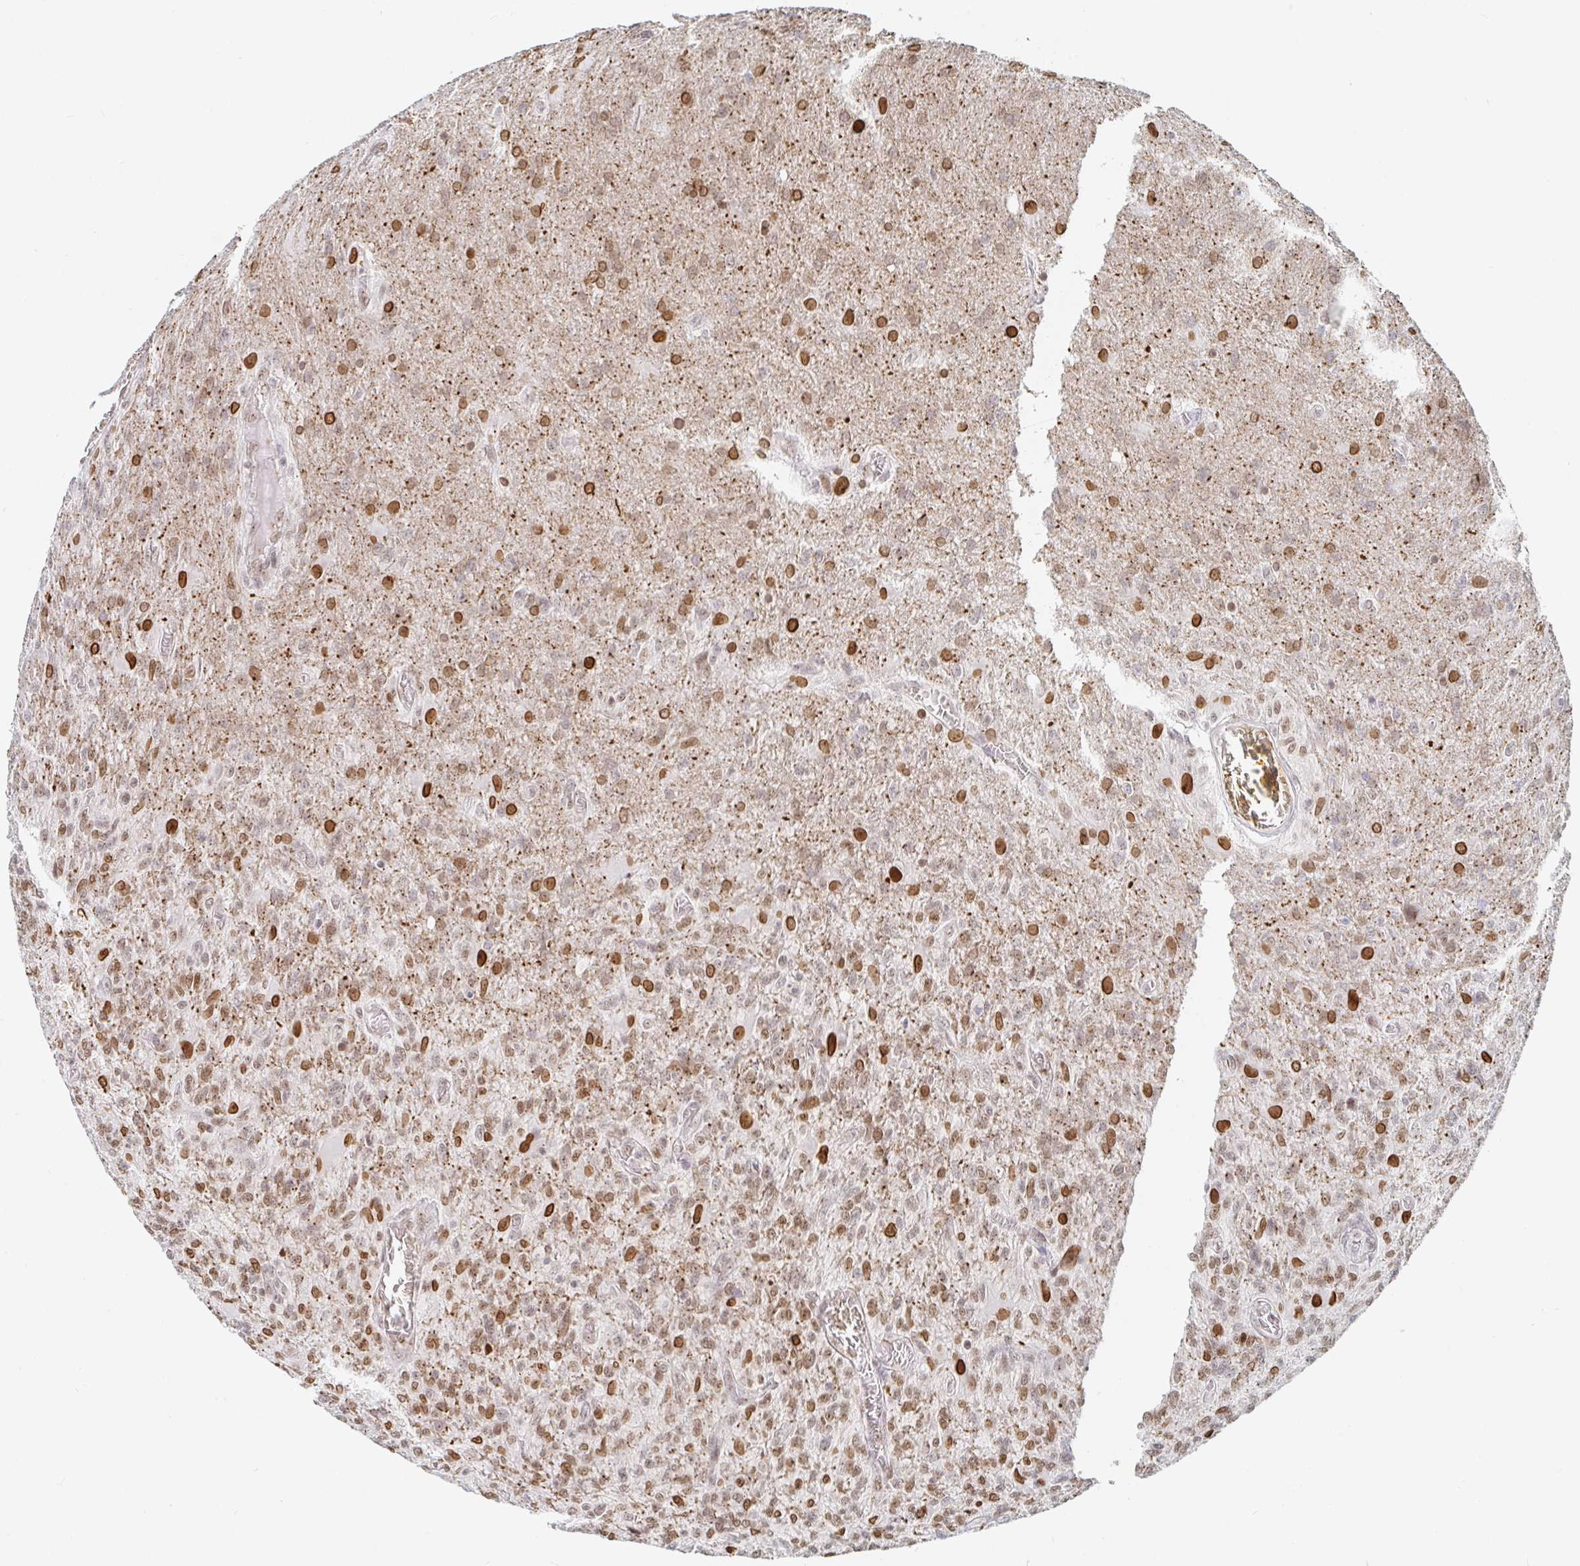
{"staining": {"intensity": "moderate", "quantity": ">75%", "location": "nuclear"}, "tissue": "glioma", "cell_type": "Tumor cells", "image_type": "cancer", "snomed": [{"axis": "morphology", "description": "Glioma, malignant, High grade"}, {"axis": "topography", "description": "Brain"}], "caption": "Protein analysis of malignant high-grade glioma tissue displays moderate nuclear positivity in about >75% of tumor cells.", "gene": "CHD2", "patient": {"sex": "male", "age": 61}}